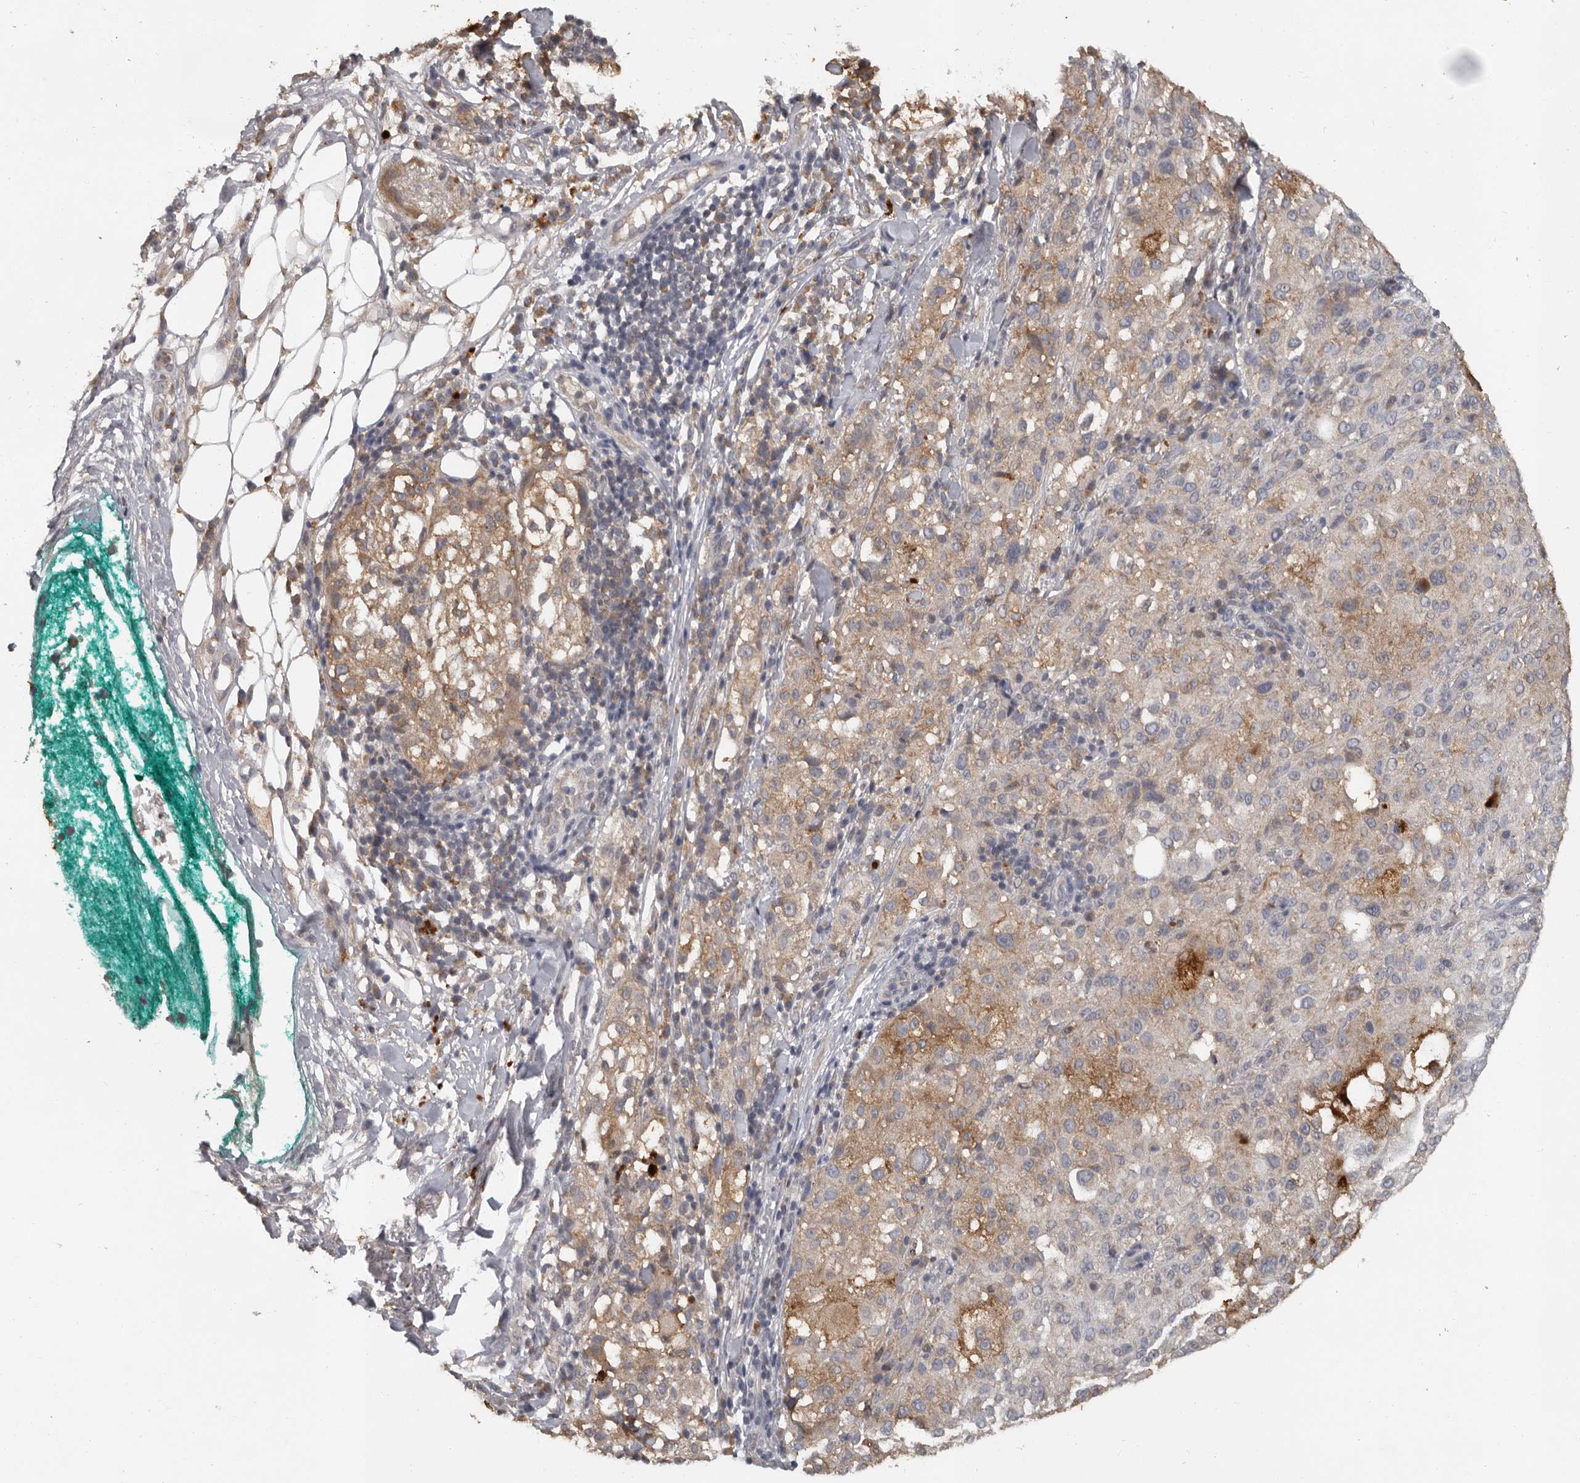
{"staining": {"intensity": "moderate", "quantity": "<25%", "location": "cytoplasmic/membranous"}, "tissue": "melanoma", "cell_type": "Tumor cells", "image_type": "cancer", "snomed": [{"axis": "morphology", "description": "Necrosis, NOS"}, {"axis": "morphology", "description": "Malignant melanoma, NOS"}, {"axis": "topography", "description": "Skin"}], "caption": "Malignant melanoma stained for a protein shows moderate cytoplasmic/membranous positivity in tumor cells. The staining was performed using DAB (3,3'-diaminobenzidine), with brown indicating positive protein expression. Nuclei are stained blue with hematoxylin.", "gene": "MTF1", "patient": {"sex": "female", "age": 87}}